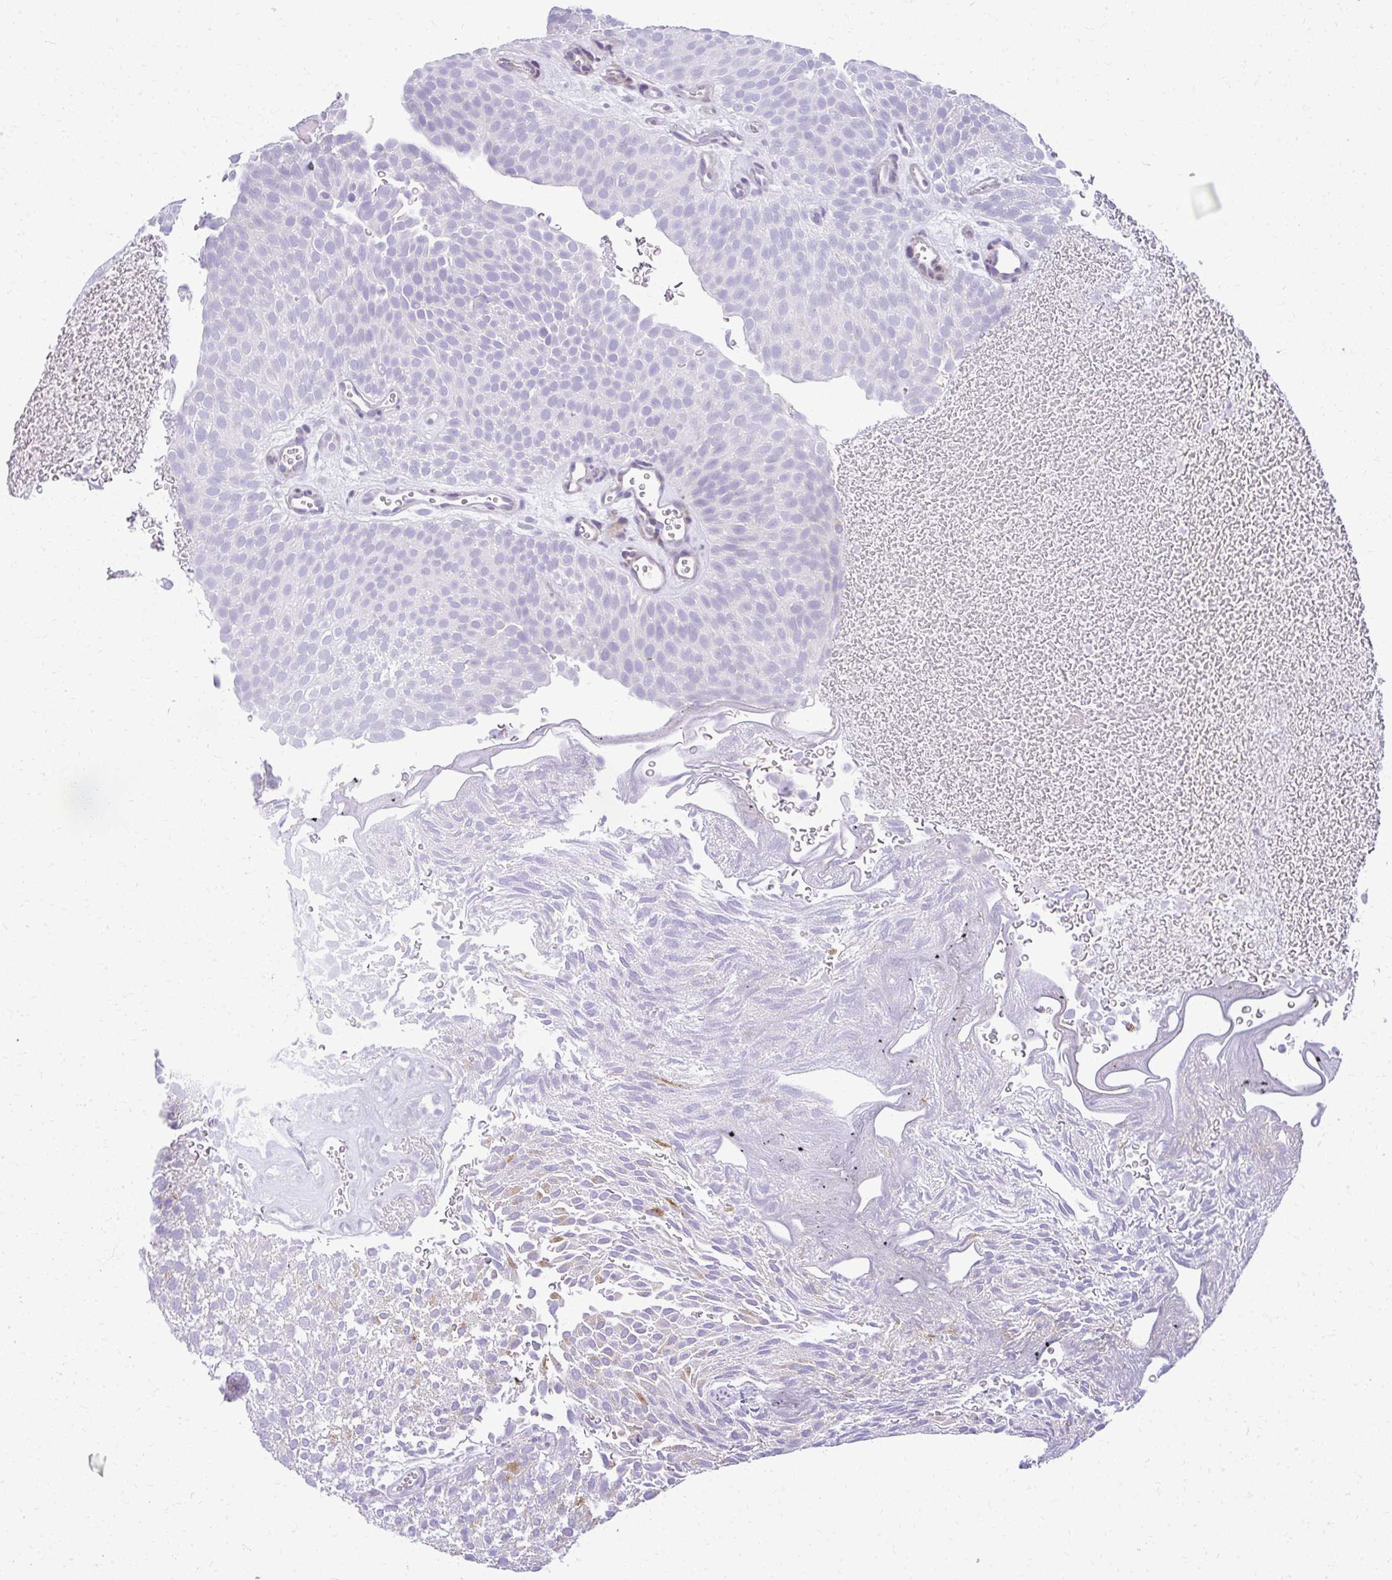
{"staining": {"intensity": "negative", "quantity": "none", "location": "none"}, "tissue": "urothelial cancer", "cell_type": "Tumor cells", "image_type": "cancer", "snomed": [{"axis": "morphology", "description": "Urothelial carcinoma, Low grade"}, {"axis": "topography", "description": "Urinary bladder"}], "caption": "DAB (3,3'-diaminobenzidine) immunohistochemical staining of human low-grade urothelial carcinoma demonstrates no significant expression in tumor cells.", "gene": "PRAP1", "patient": {"sex": "male", "age": 78}}